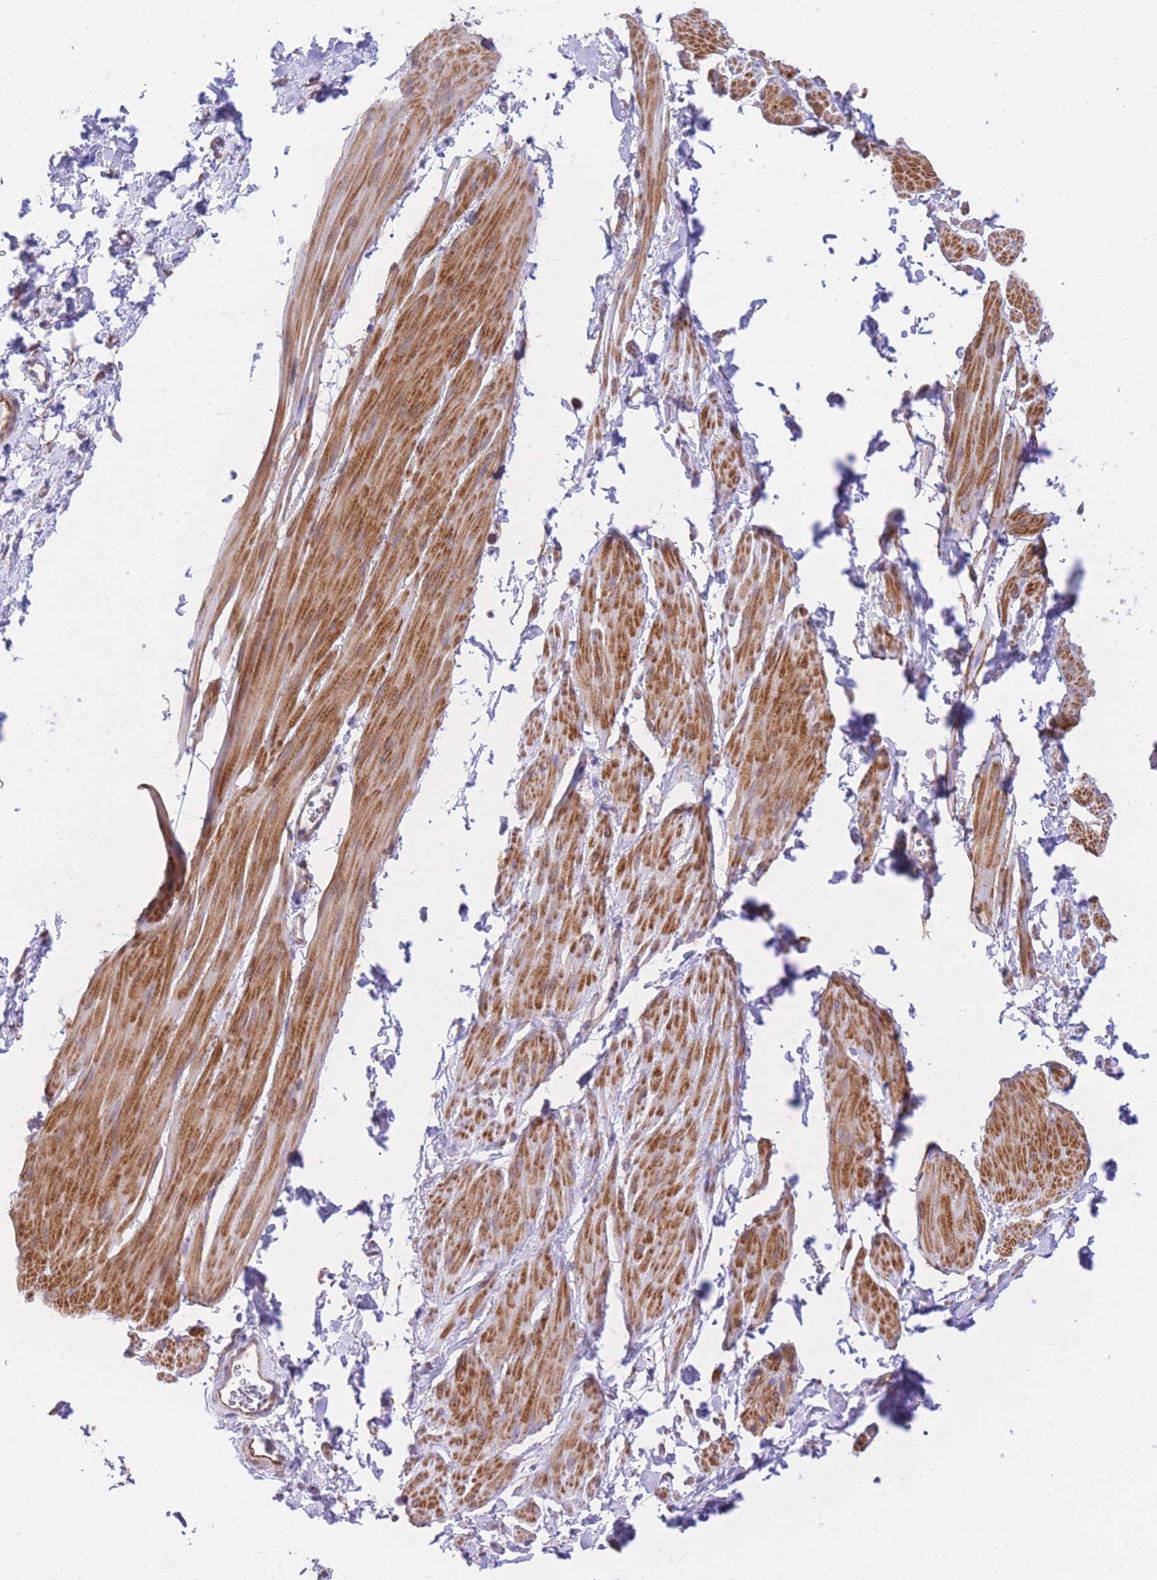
{"staining": {"intensity": "strong", "quantity": "25%-75%", "location": "cytoplasmic/membranous"}, "tissue": "smooth muscle", "cell_type": "Smooth muscle cells", "image_type": "normal", "snomed": [{"axis": "morphology", "description": "Normal tissue, NOS"}, {"axis": "topography", "description": "Smooth muscle"}, {"axis": "topography", "description": "Peripheral nerve tissue"}], "caption": "Immunohistochemistry photomicrograph of benign human smooth muscle stained for a protein (brown), which displays high levels of strong cytoplasmic/membranous expression in about 25%-75% of smooth muscle cells.", "gene": "CTBP1", "patient": {"sex": "male", "age": 69}}